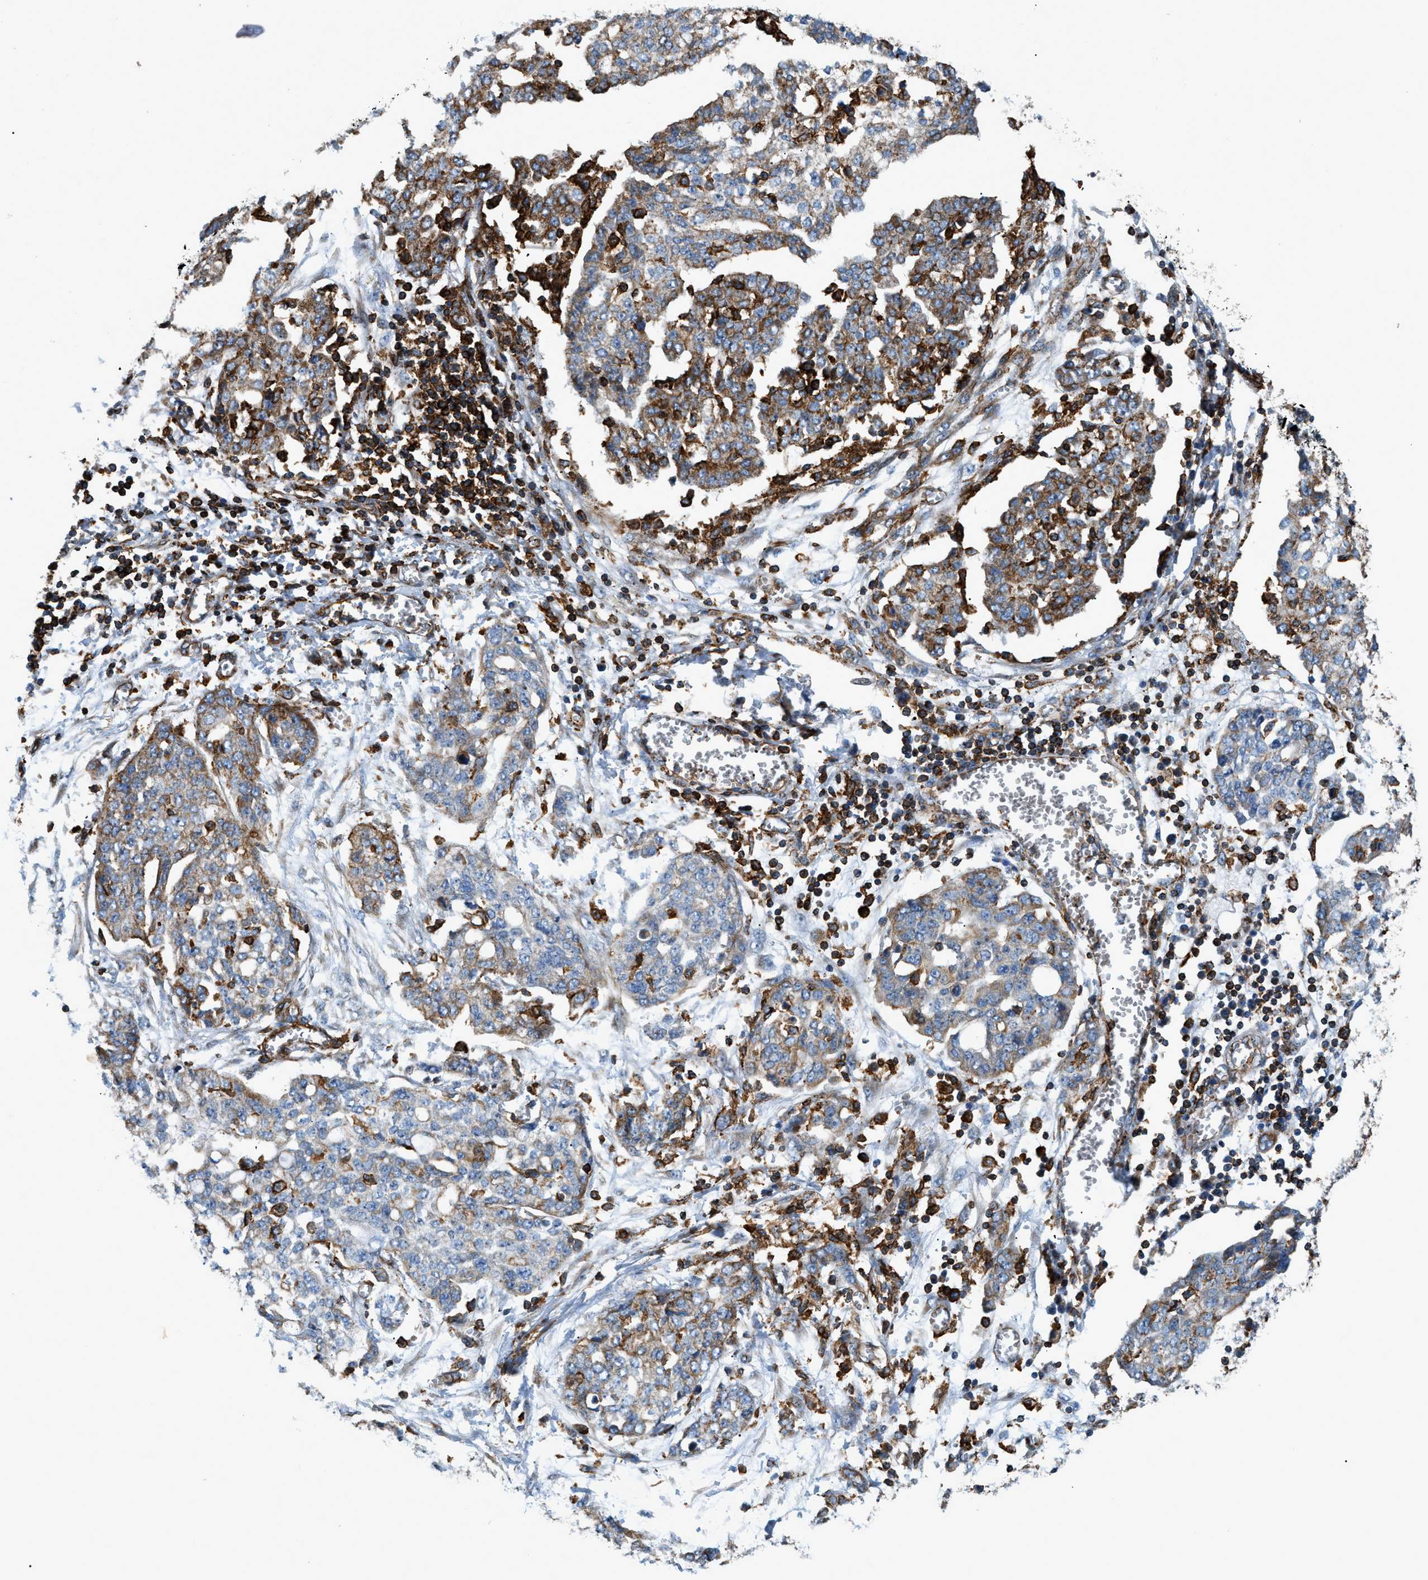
{"staining": {"intensity": "moderate", "quantity": "25%-75%", "location": "cytoplasmic/membranous"}, "tissue": "ovarian cancer", "cell_type": "Tumor cells", "image_type": "cancer", "snomed": [{"axis": "morphology", "description": "Cystadenocarcinoma, serous, NOS"}, {"axis": "topography", "description": "Soft tissue"}, {"axis": "topography", "description": "Ovary"}], "caption": "Immunohistochemical staining of human ovarian cancer (serous cystadenocarcinoma) reveals medium levels of moderate cytoplasmic/membranous protein staining in approximately 25%-75% of tumor cells.", "gene": "DHODH", "patient": {"sex": "female", "age": 57}}